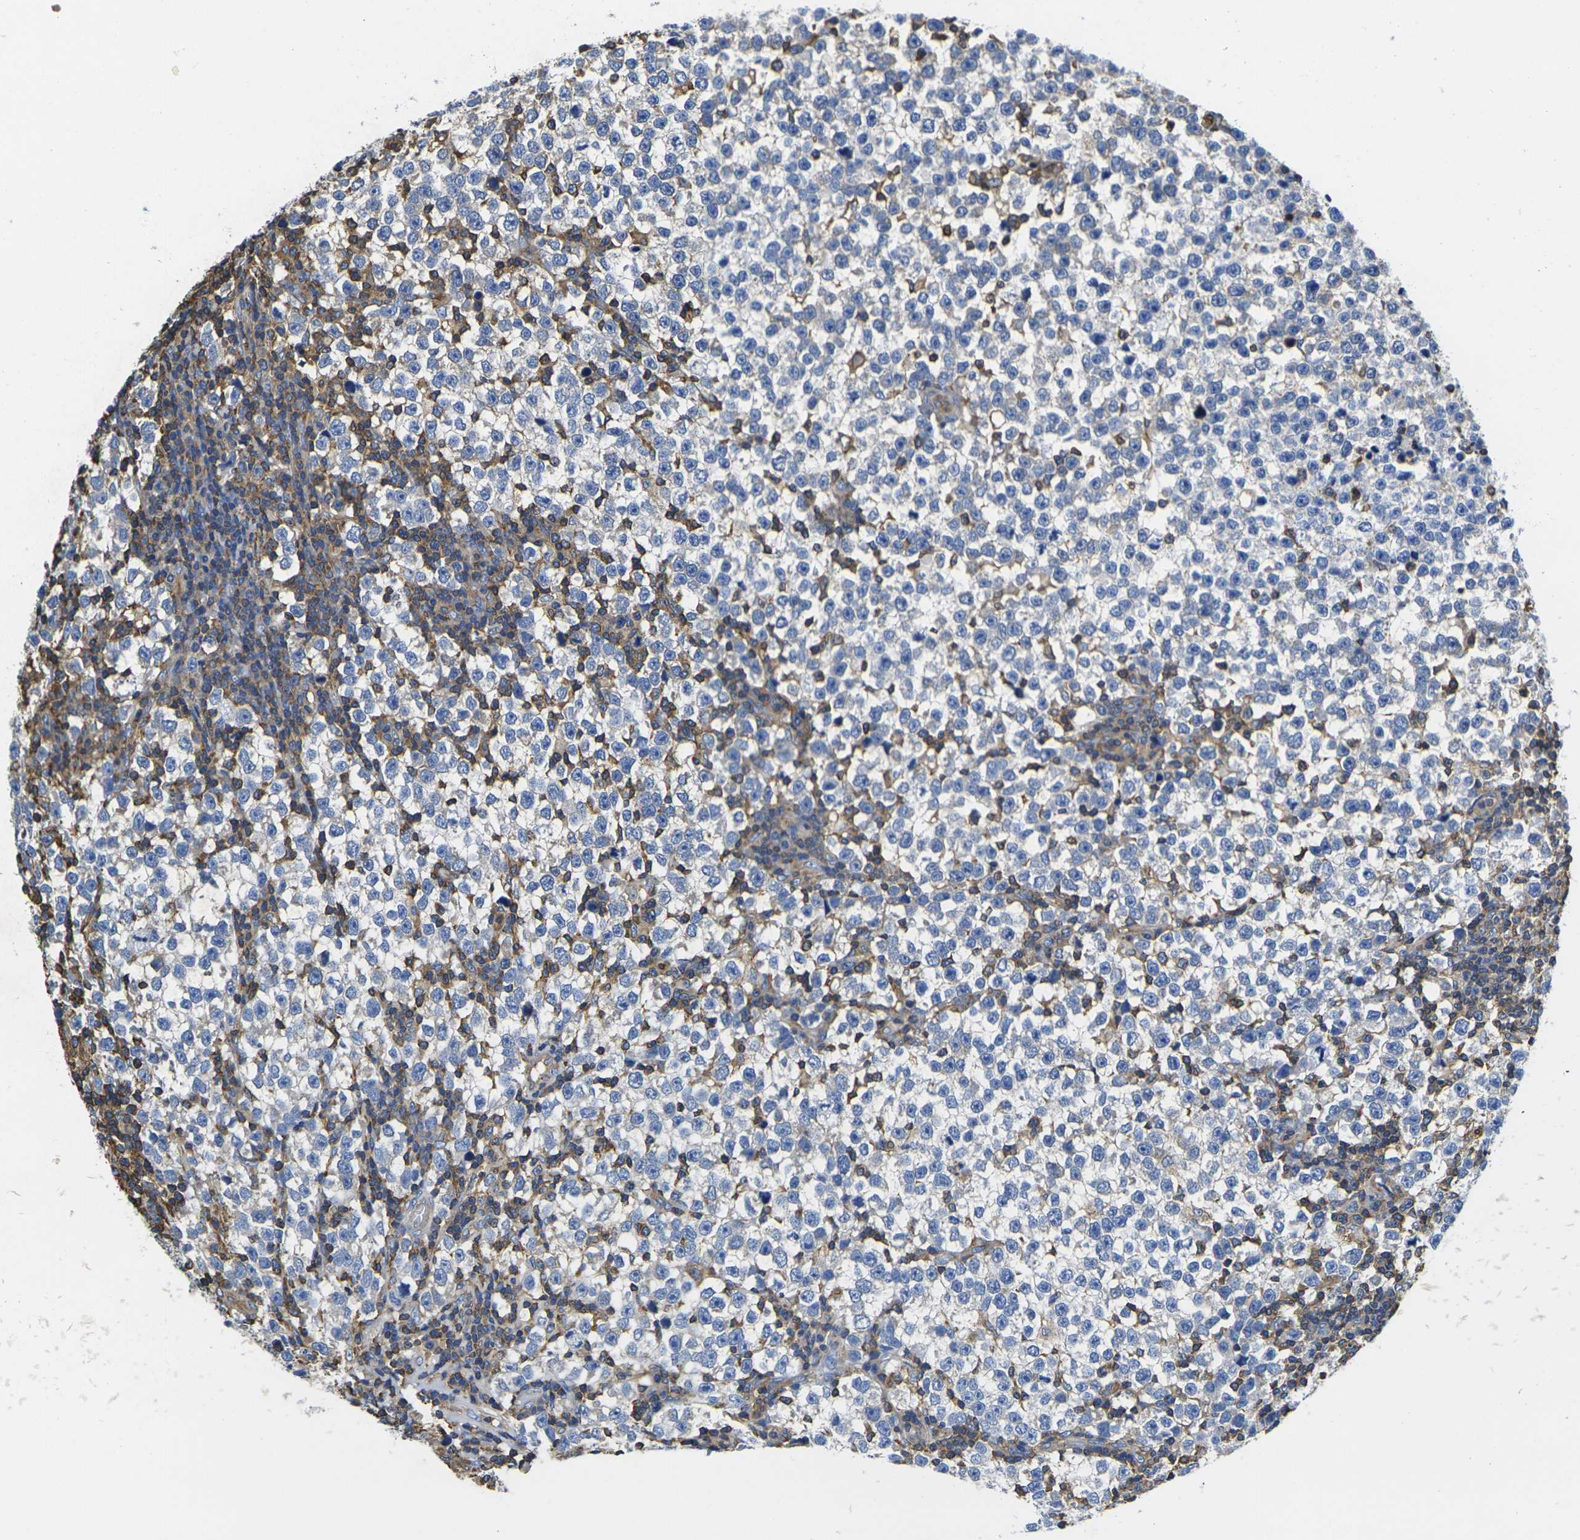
{"staining": {"intensity": "negative", "quantity": "none", "location": "none"}, "tissue": "testis cancer", "cell_type": "Tumor cells", "image_type": "cancer", "snomed": [{"axis": "morphology", "description": "Seminoma, NOS"}, {"axis": "topography", "description": "Testis"}], "caption": "A histopathology image of seminoma (testis) stained for a protein shows no brown staining in tumor cells.", "gene": "FAM110D", "patient": {"sex": "male", "age": 43}}